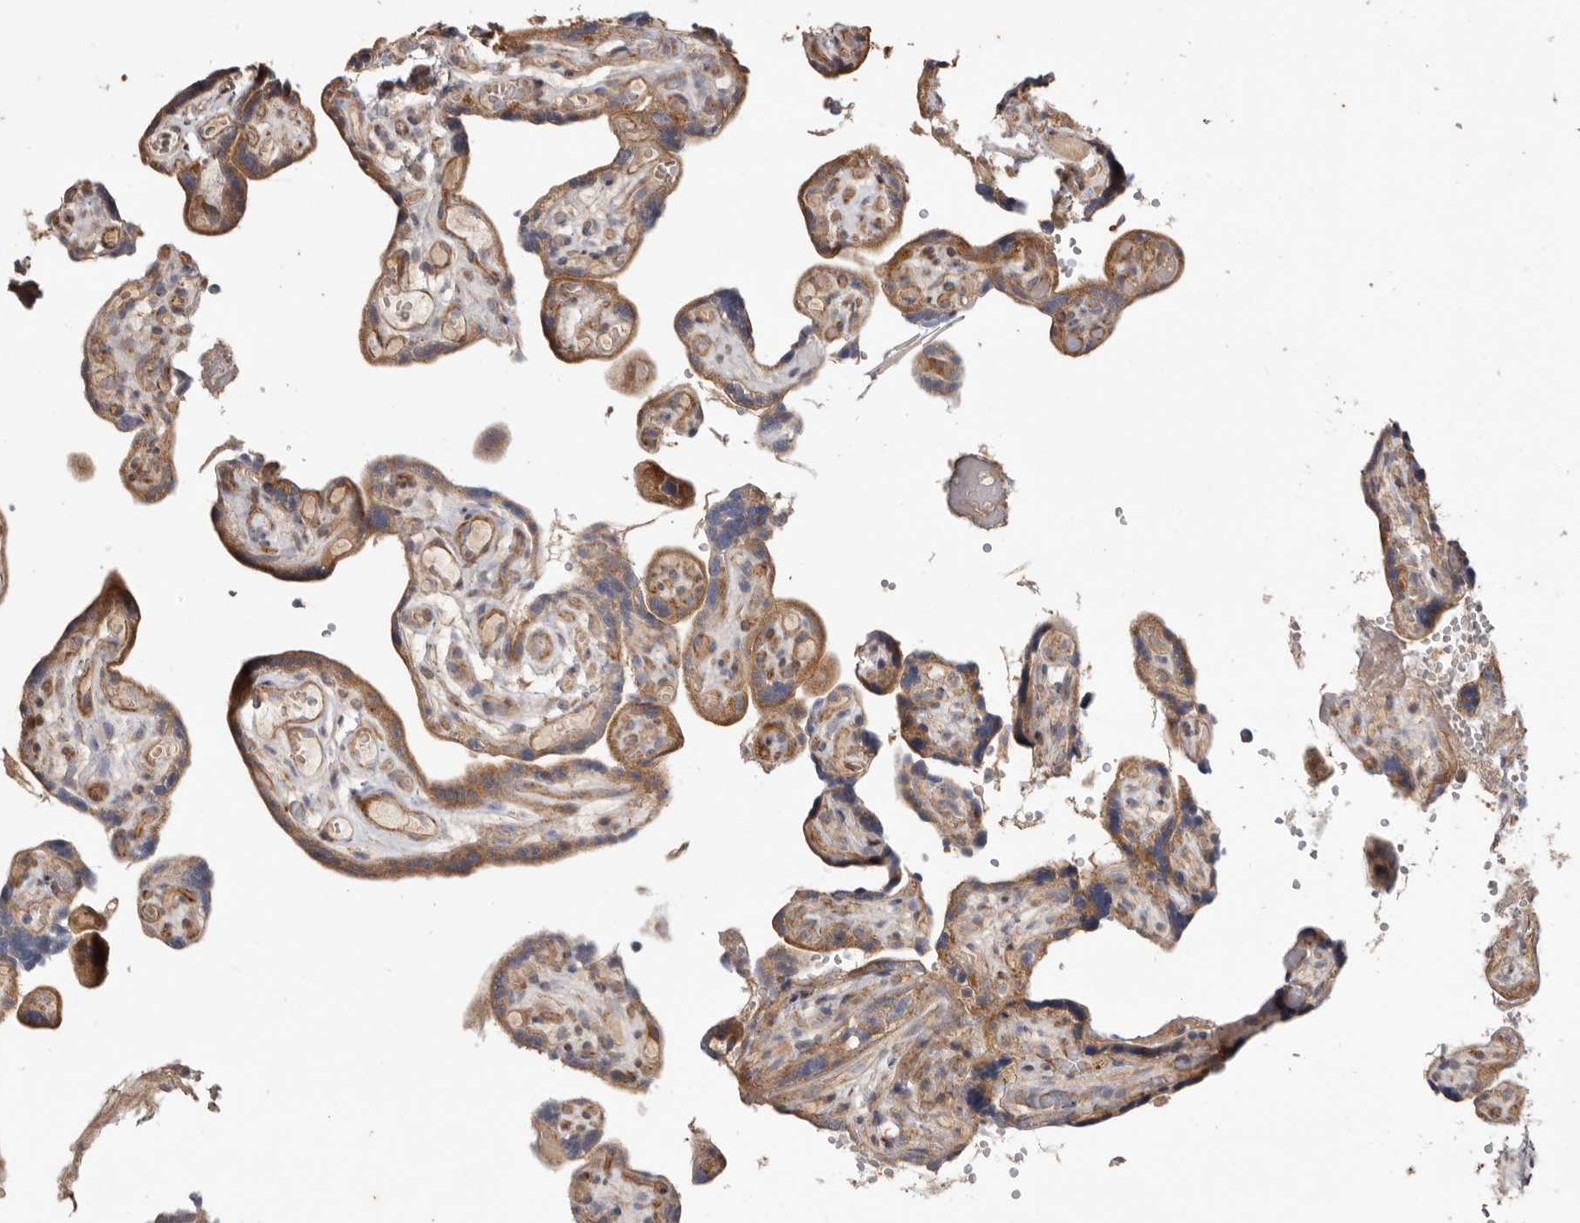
{"staining": {"intensity": "strong", "quantity": ">75%", "location": "cytoplasmic/membranous"}, "tissue": "placenta", "cell_type": "Decidual cells", "image_type": "normal", "snomed": [{"axis": "morphology", "description": "Normal tissue, NOS"}, {"axis": "topography", "description": "Placenta"}], "caption": "Protein staining exhibits strong cytoplasmic/membranous staining in about >75% of decidual cells in unremarkable placenta.", "gene": "PROKR1", "patient": {"sex": "female", "age": 30}}